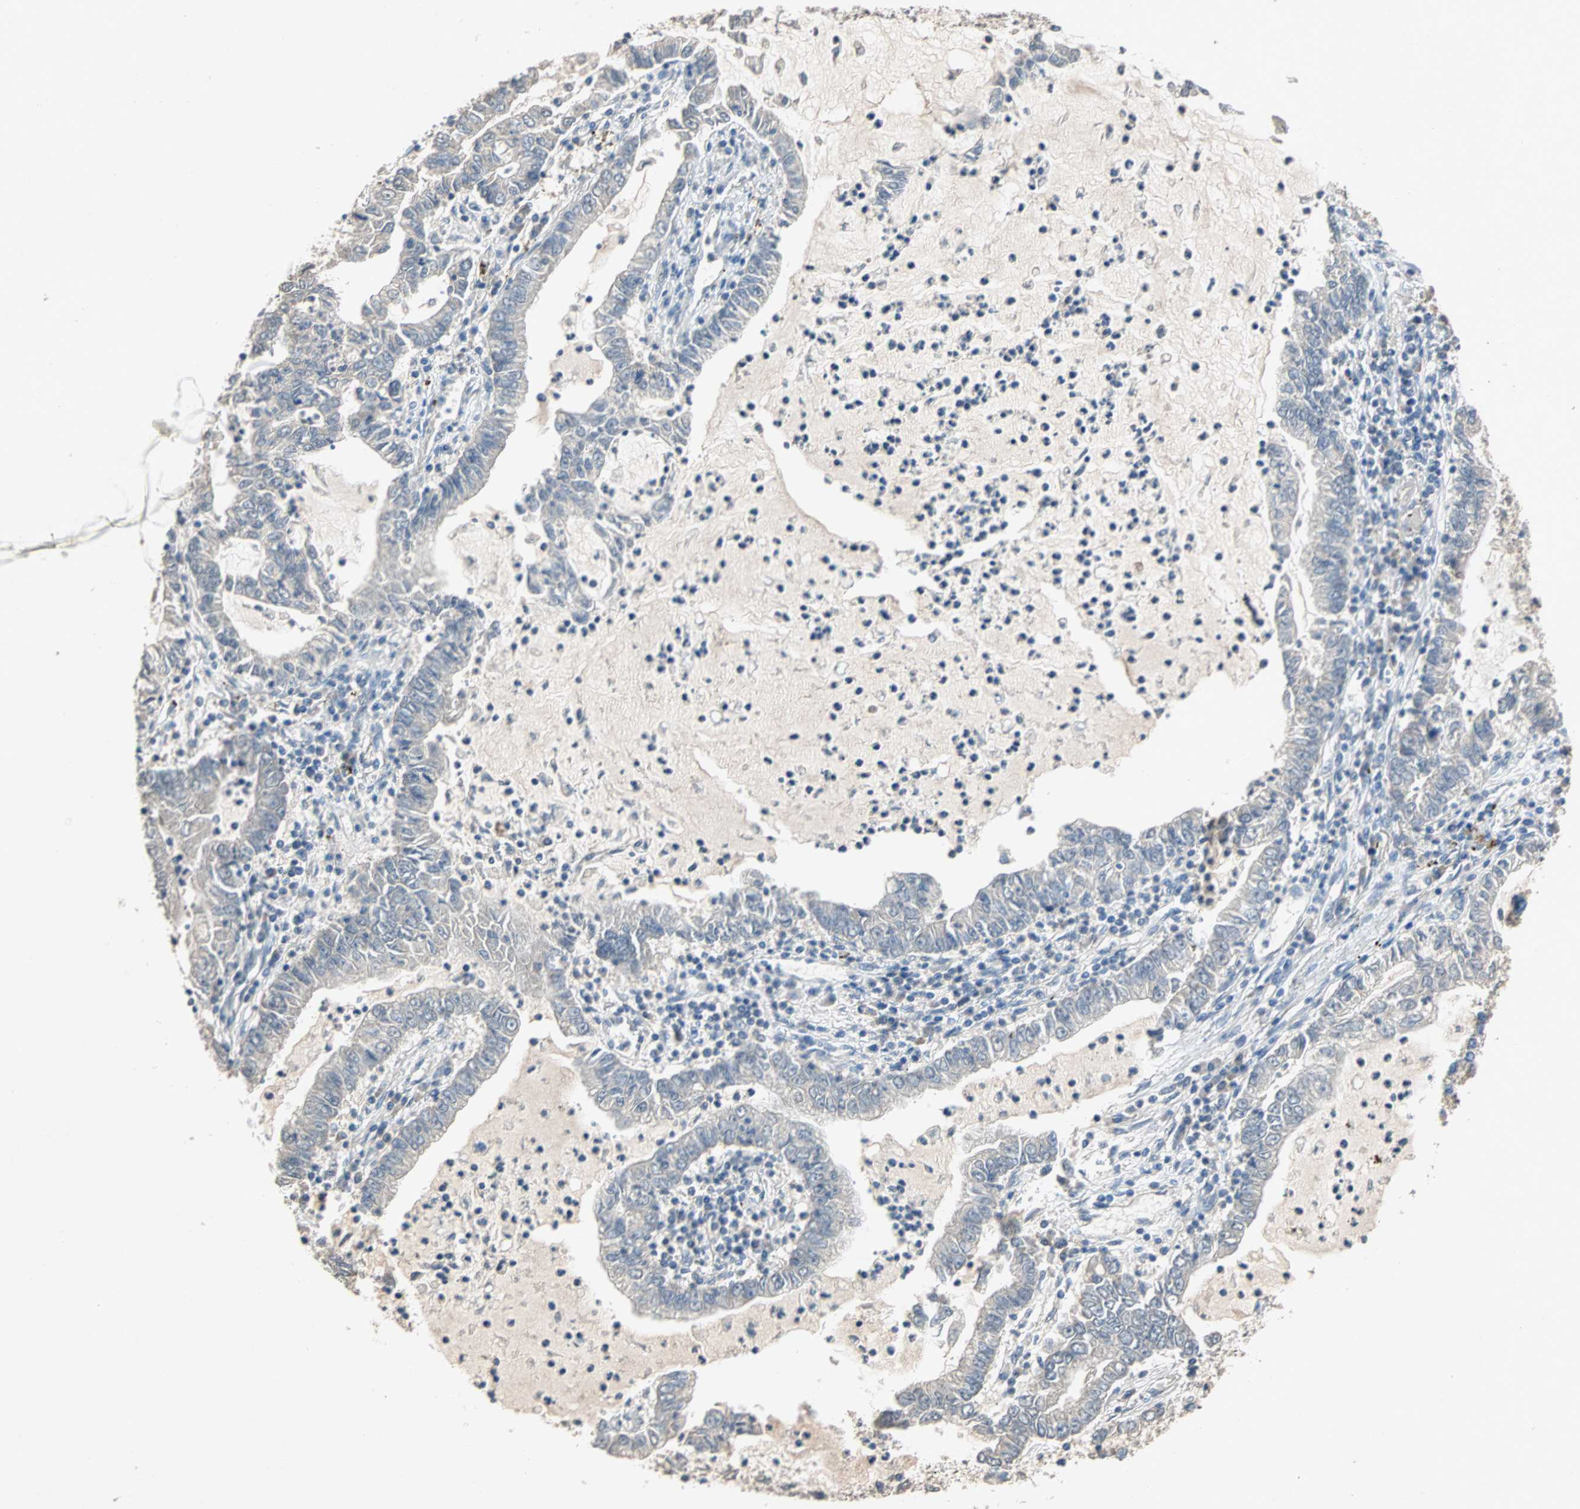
{"staining": {"intensity": "negative", "quantity": "none", "location": "none"}, "tissue": "lung cancer", "cell_type": "Tumor cells", "image_type": "cancer", "snomed": [{"axis": "morphology", "description": "Adenocarcinoma, NOS"}, {"axis": "topography", "description": "Lung"}], "caption": "IHC histopathology image of lung cancer stained for a protein (brown), which shows no expression in tumor cells. The staining was performed using DAB to visualize the protein expression in brown, while the nuclei were stained in blue with hematoxylin (Magnification: 20x).", "gene": "ADAP1", "patient": {"sex": "female", "age": 51}}